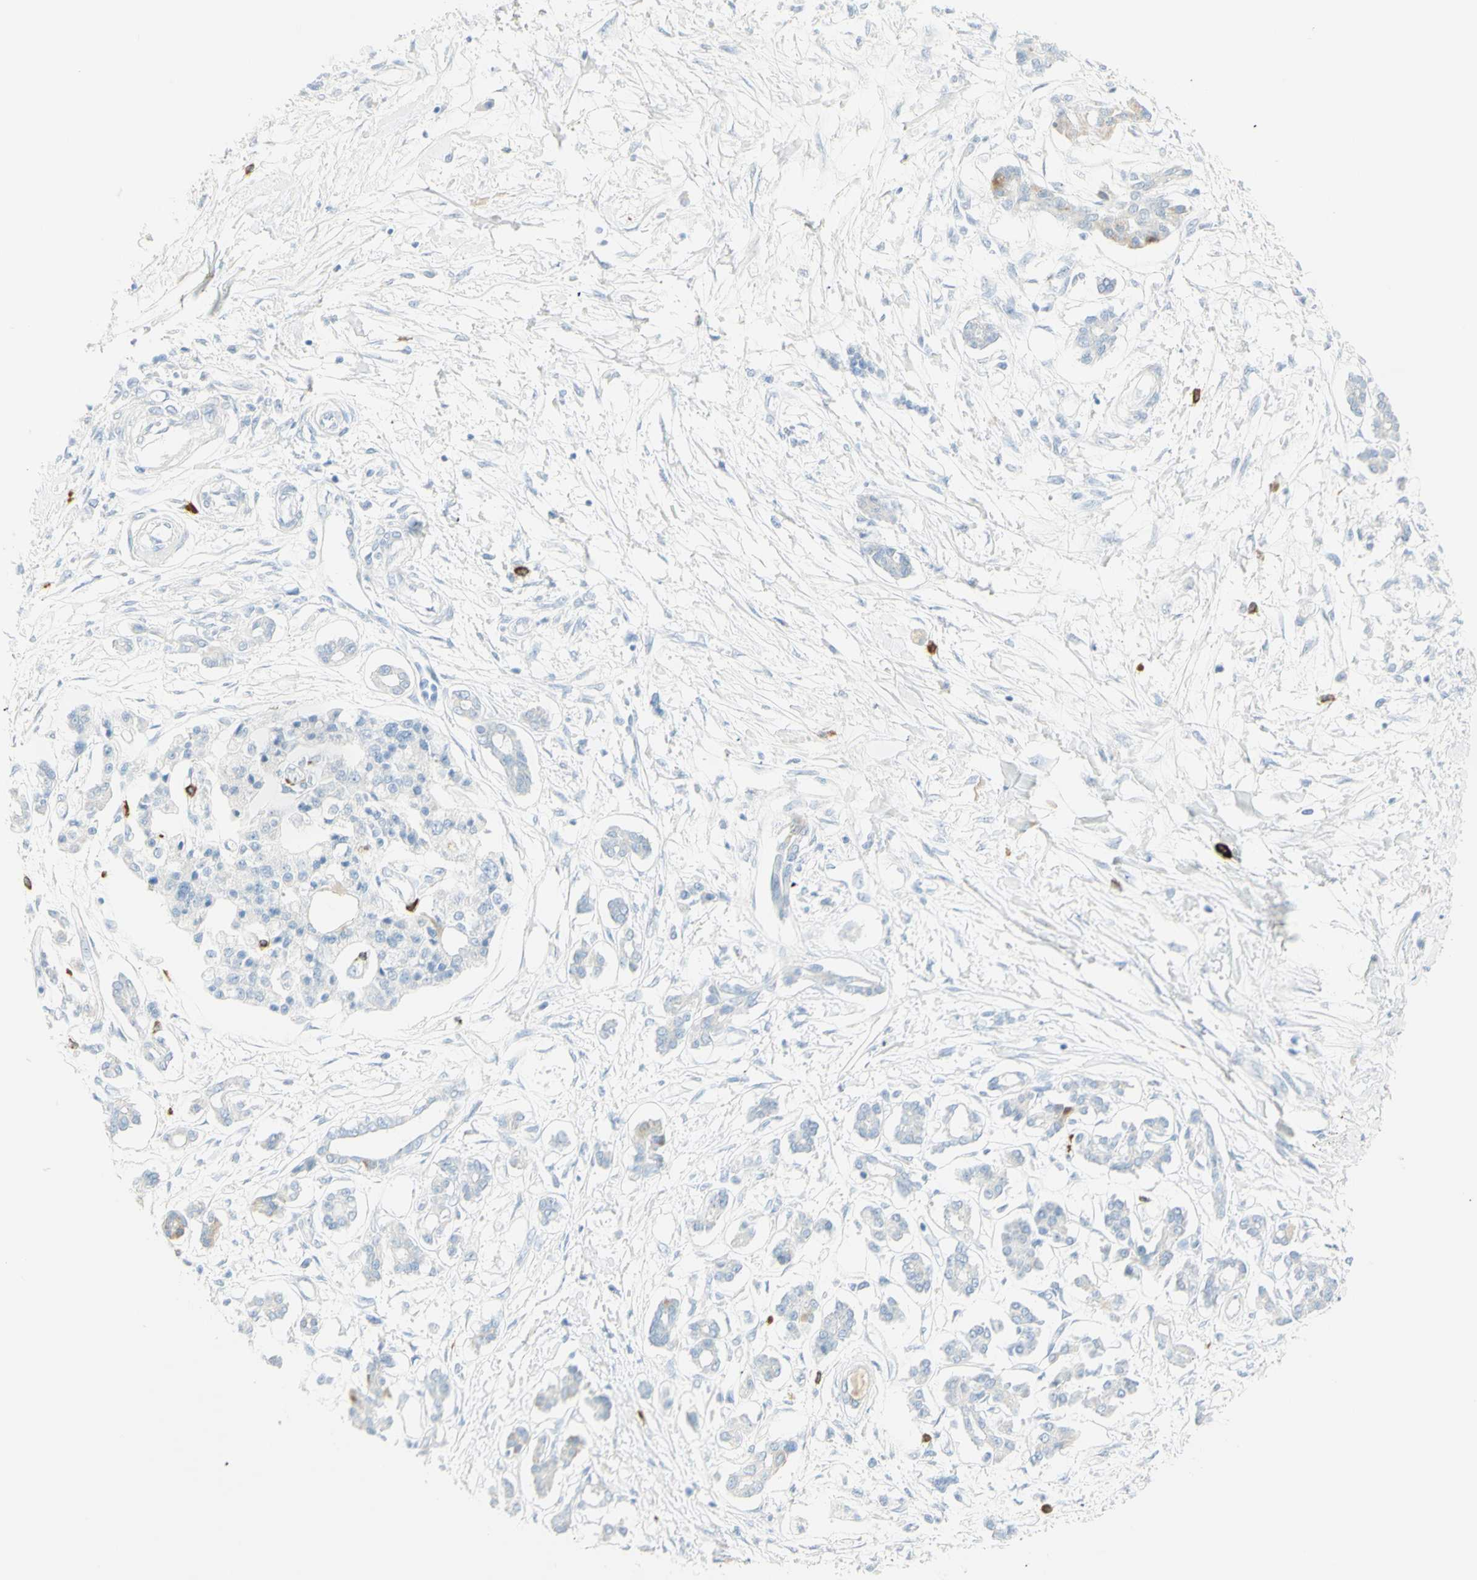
{"staining": {"intensity": "negative", "quantity": "none", "location": "none"}, "tissue": "pancreatic cancer", "cell_type": "Tumor cells", "image_type": "cancer", "snomed": [{"axis": "morphology", "description": "Adenocarcinoma, NOS"}, {"axis": "topography", "description": "Pancreas"}], "caption": "Human pancreatic cancer (adenocarcinoma) stained for a protein using immunohistochemistry (IHC) exhibits no expression in tumor cells.", "gene": "LETM1", "patient": {"sex": "male", "age": 56}}